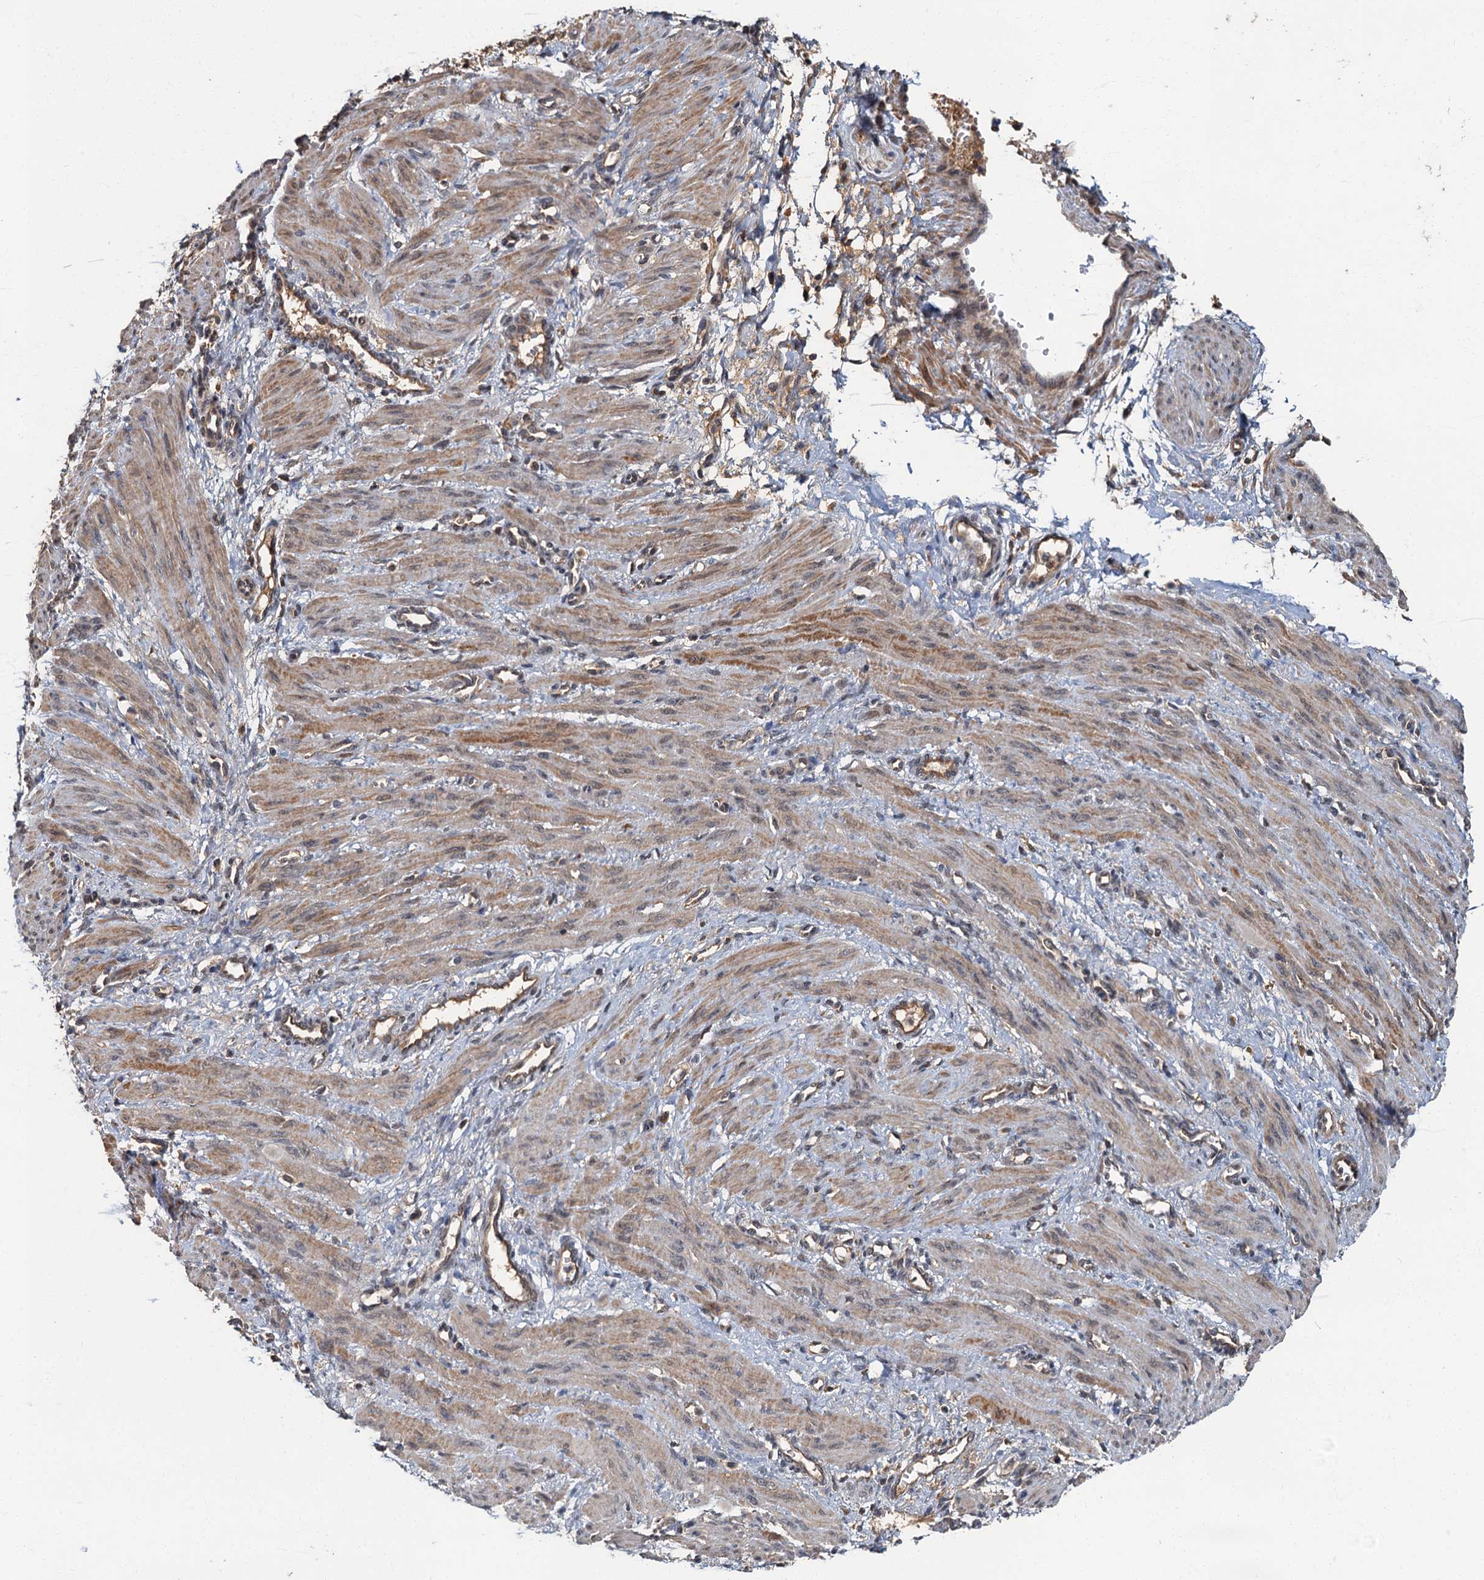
{"staining": {"intensity": "moderate", "quantity": ">75%", "location": "cytoplasmic/membranous"}, "tissue": "smooth muscle", "cell_type": "Smooth muscle cells", "image_type": "normal", "snomed": [{"axis": "morphology", "description": "Normal tissue, NOS"}, {"axis": "topography", "description": "Endometrium"}], "caption": "IHC (DAB (3,3'-diaminobenzidine)) staining of normal human smooth muscle reveals moderate cytoplasmic/membranous protein expression in approximately >75% of smooth muscle cells.", "gene": "WDCP", "patient": {"sex": "female", "age": 33}}